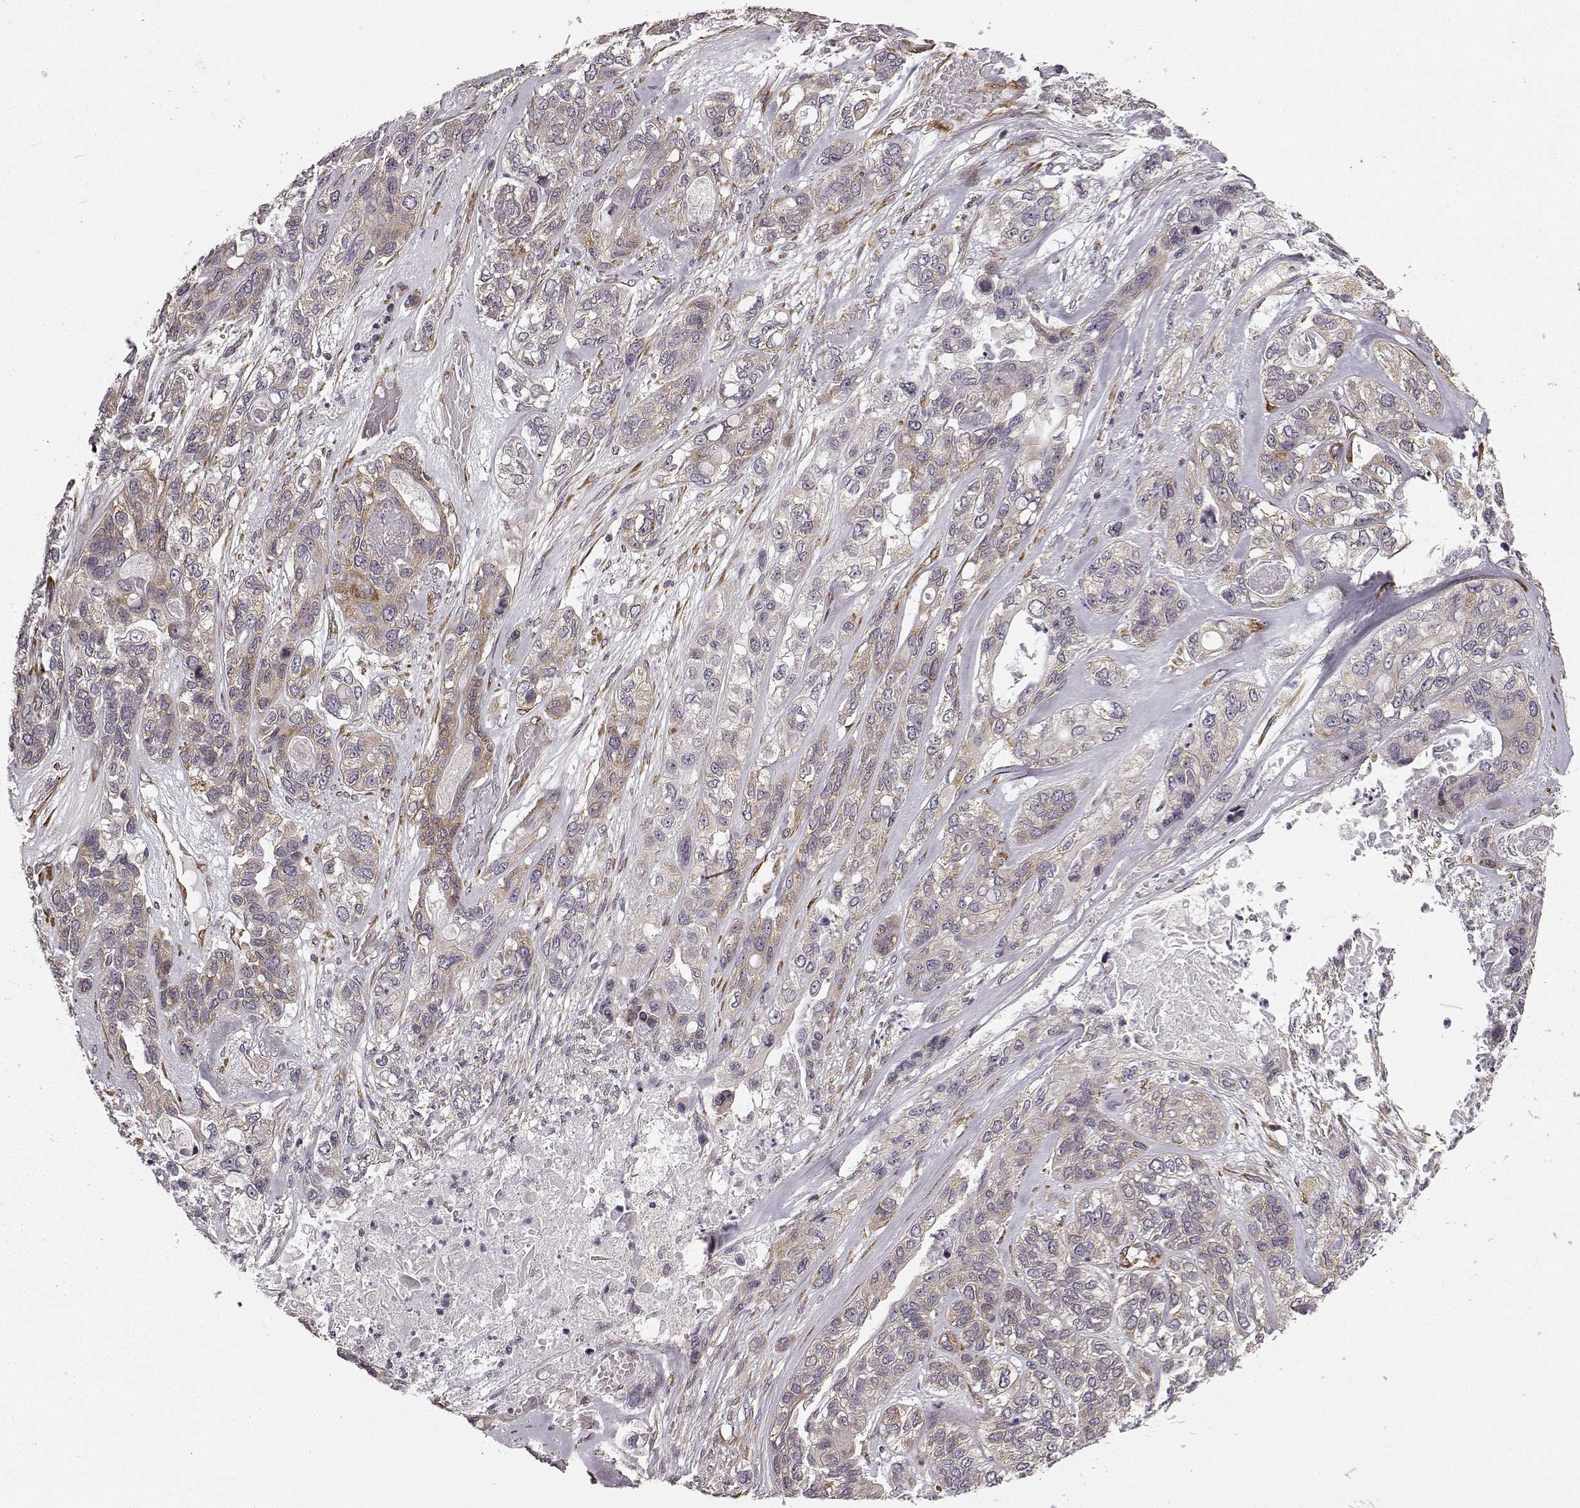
{"staining": {"intensity": "weak", "quantity": "25%-75%", "location": "cytoplasmic/membranous"}, "tissue": "lung cancer", "cell_type": "Tumor cells", "image_type": "cancer", "snomed": [{"axis": "morphology", "description": "Squamous cell carcinoma, NOS"}, {"axis": "topography", "description": "Lung"}], "caption": "This histopathology image shows immunohistochemistry (IHC) staining of lung cancer, with low weak cytoplasmic/membranous expression in about 25%-75% of tumor cells.", "gene": "TMEM14A", "patient": {"sex": "female", "age": 70}}